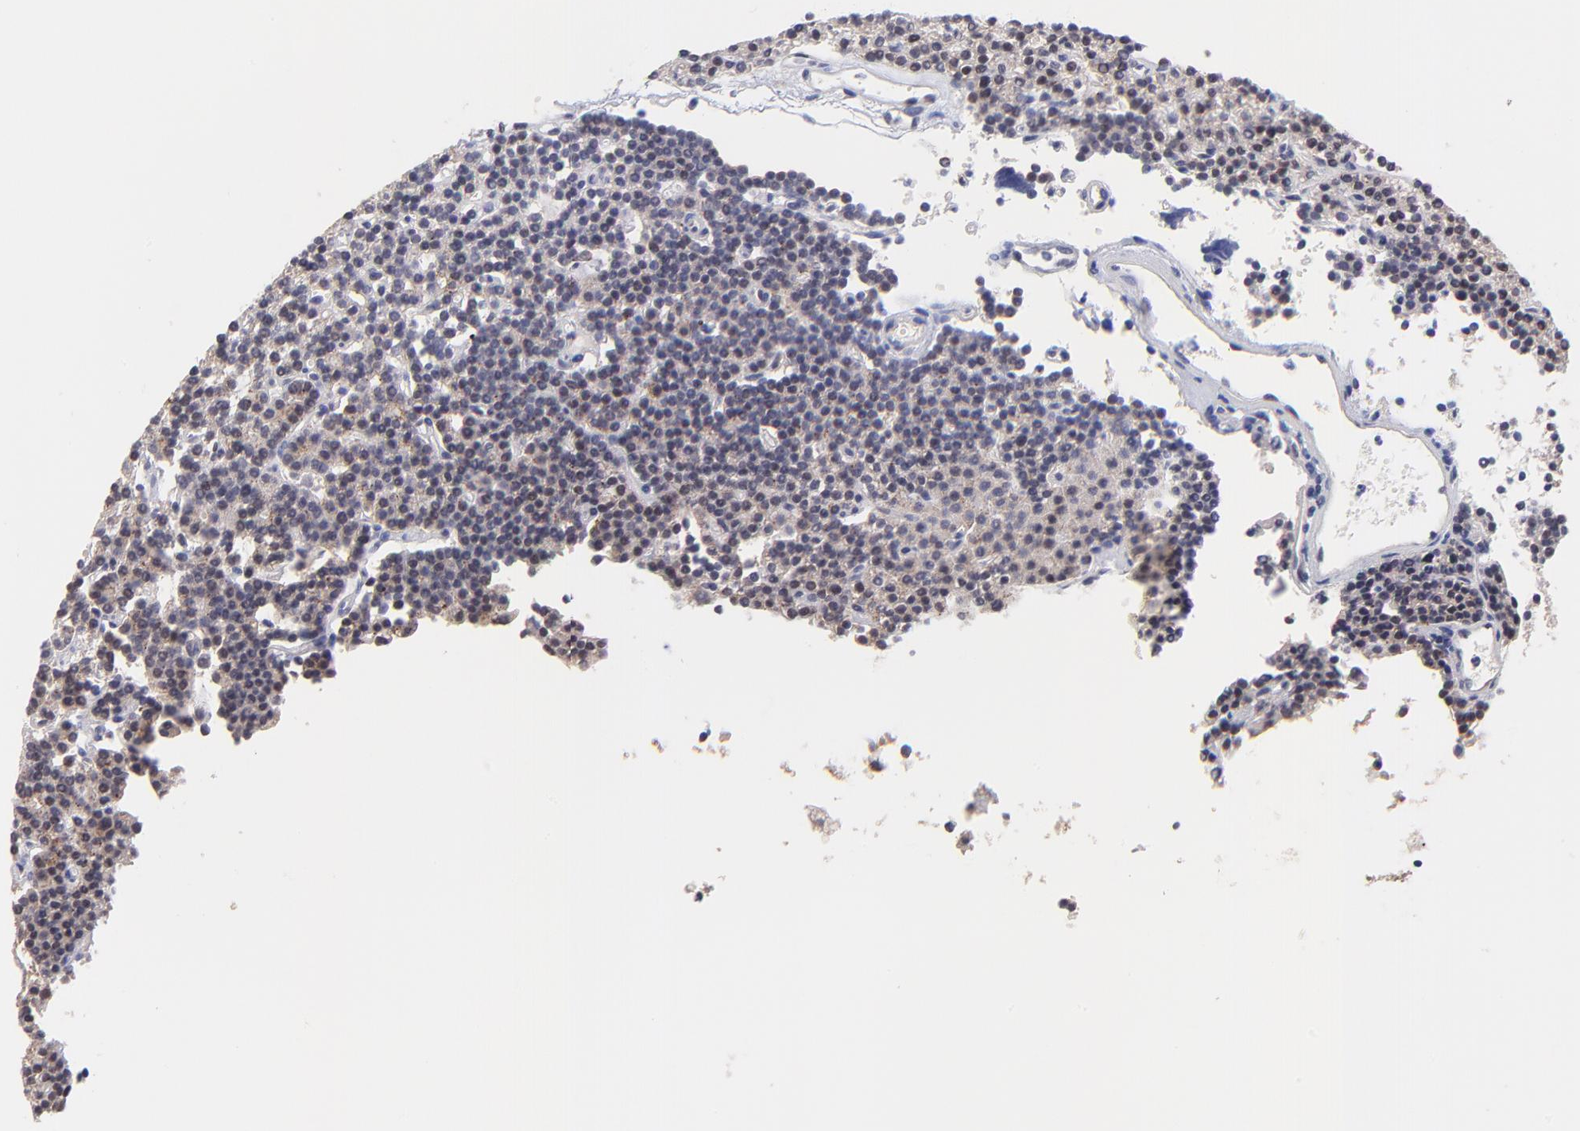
{"staining": {"intensity": "negative", "quantity": "none", "location": "none"}, "tissue": "parathyroid gland", "cell_type": "Glandular cells", "image_type": "normal", "snomed": [{"axis": "morphology", "description": "Normal tissue, NOS"}, {"axis": "topography", "description": "Parathyroid gland"}], "caption": "This is an IHC micrograph of normal parathyroid gland. There is no positivity in glandular cells.", "gene": "ZNF747", "patient": {"sex": "female", "age": 45}}